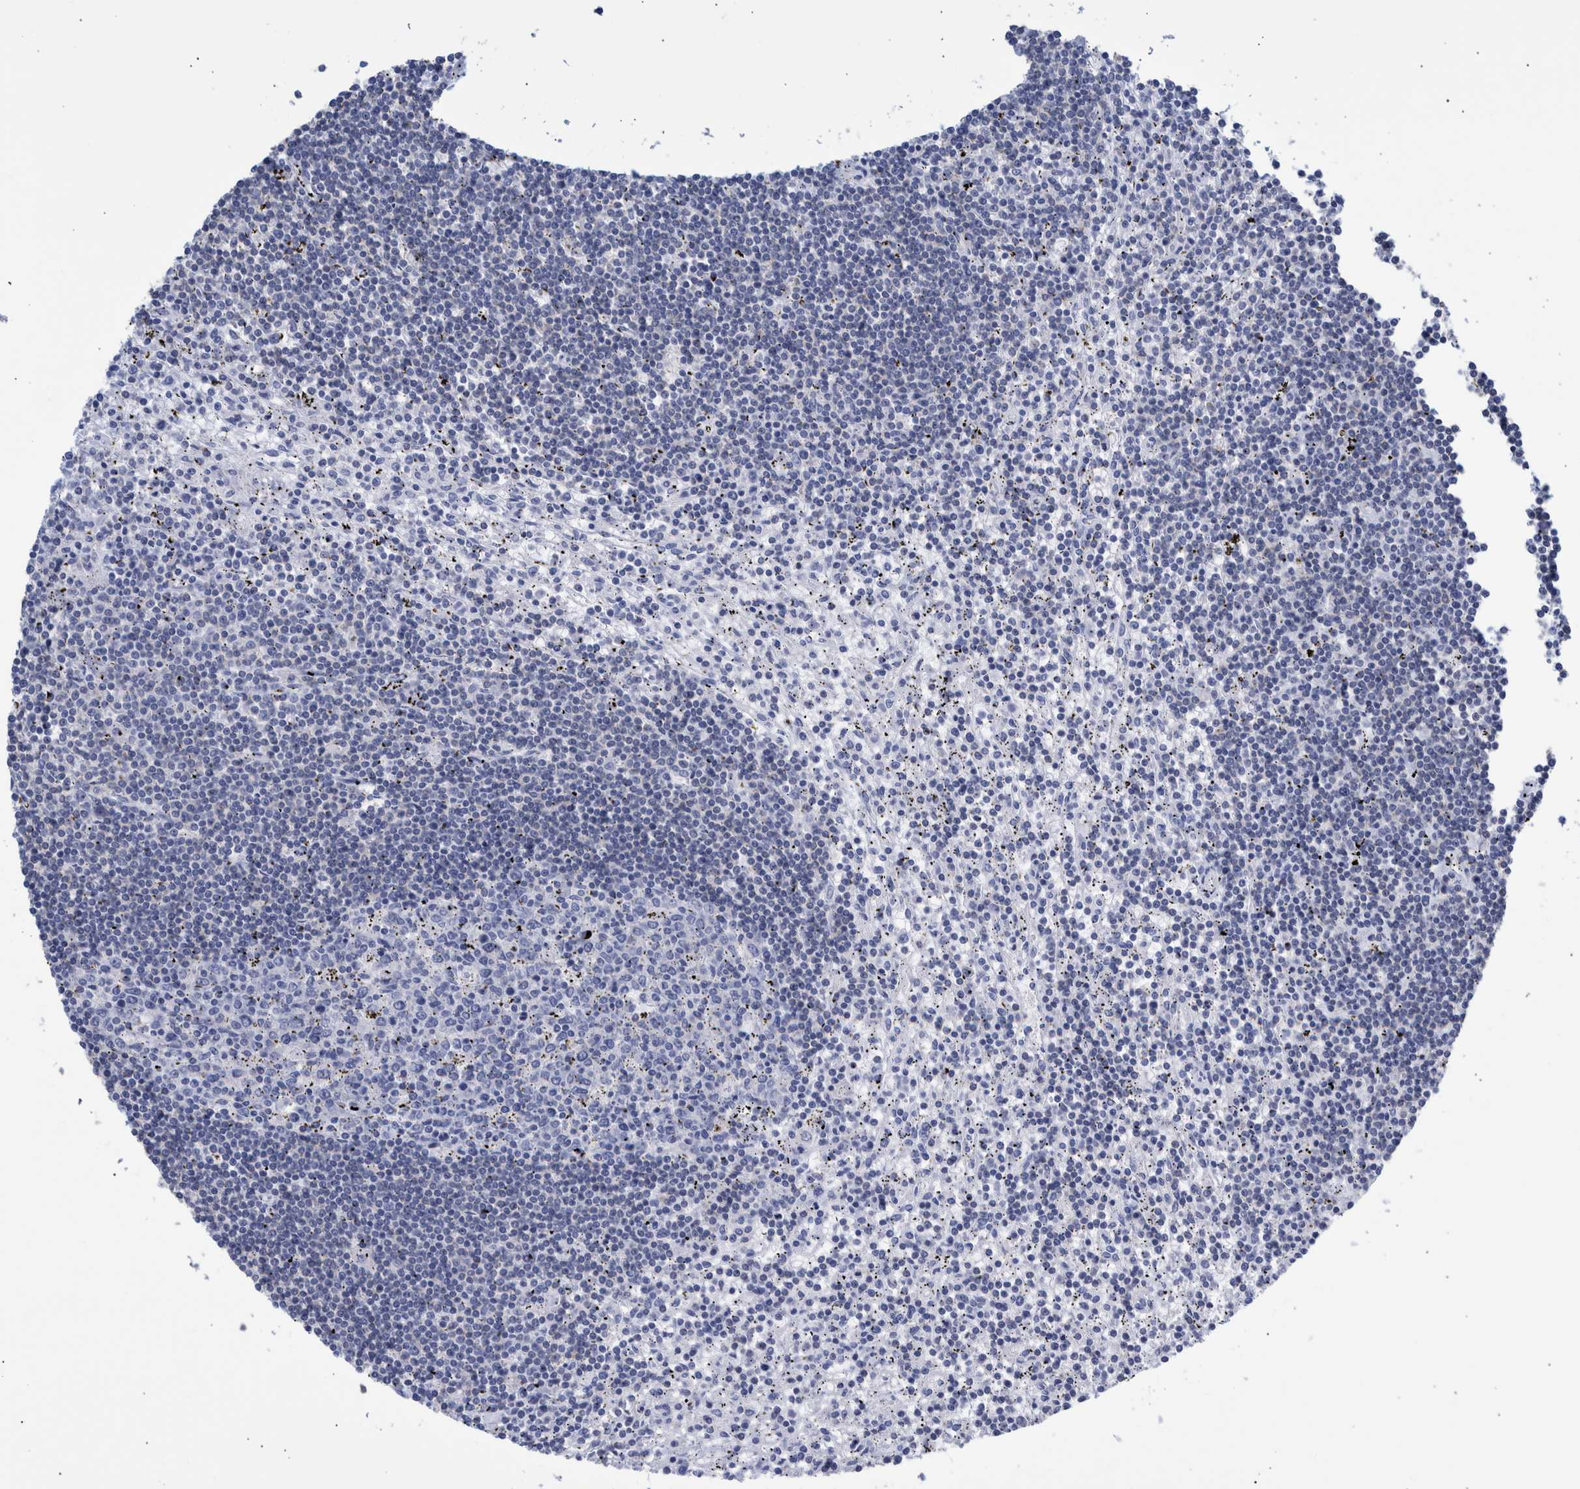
{"staining": {"intensity": "negative", "quantity": "none", "location": "none"}, "tissue": "lymphoma", "cell_type": "Tumor cells", "image_type": "cancer", "snomed": [{"axis": "morphology", "description": "Malignant lymphoma, non-Hodgkin's type, Low grade"}, {"axis": "topography", "description": "Spleen"}], "caption": "An image of human malignant lymphoma, non-Hodgkin's type (low-grade) is negative for staining in tumor cells.", "gene": "PPP3CC", "patient": {"sex": "male", "age": 76}}